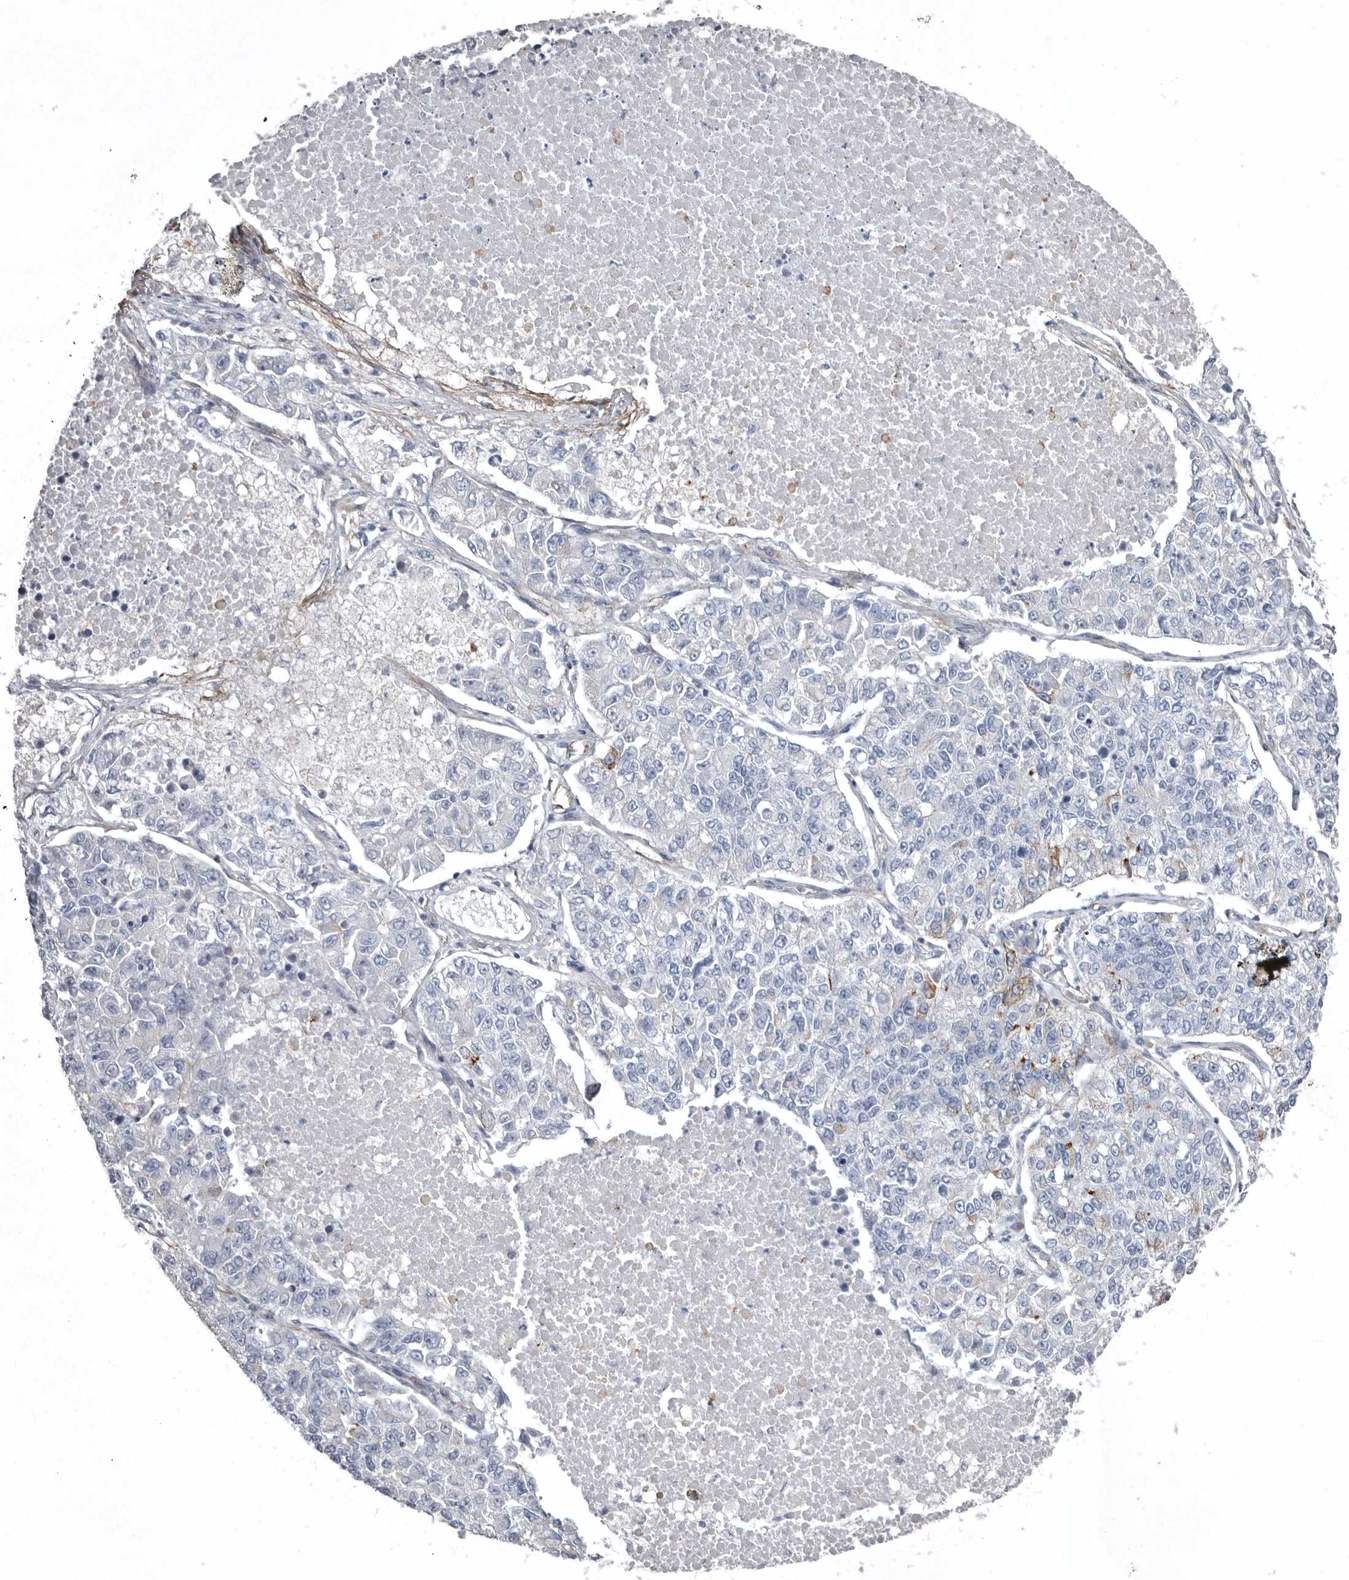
{"staining": {"intensity": "weak", "quantity": "<25%", "location": "cytoplasmic/membranous"}, "tissue": "lung cancer", "cell_type": "Tumor cells", "image_type": "cancer", "snomed": [{"axis": "morphology", "description": "Adenocarcinoma, NOS"}, {"axis": "topography", "description": "Lung"}], "caption": "Image shows no significant protein positivity in tumor cells of adenocarcinoma (lung).", "gene": "ZNF114", "patient": {"sex": "male", "age": 49}}